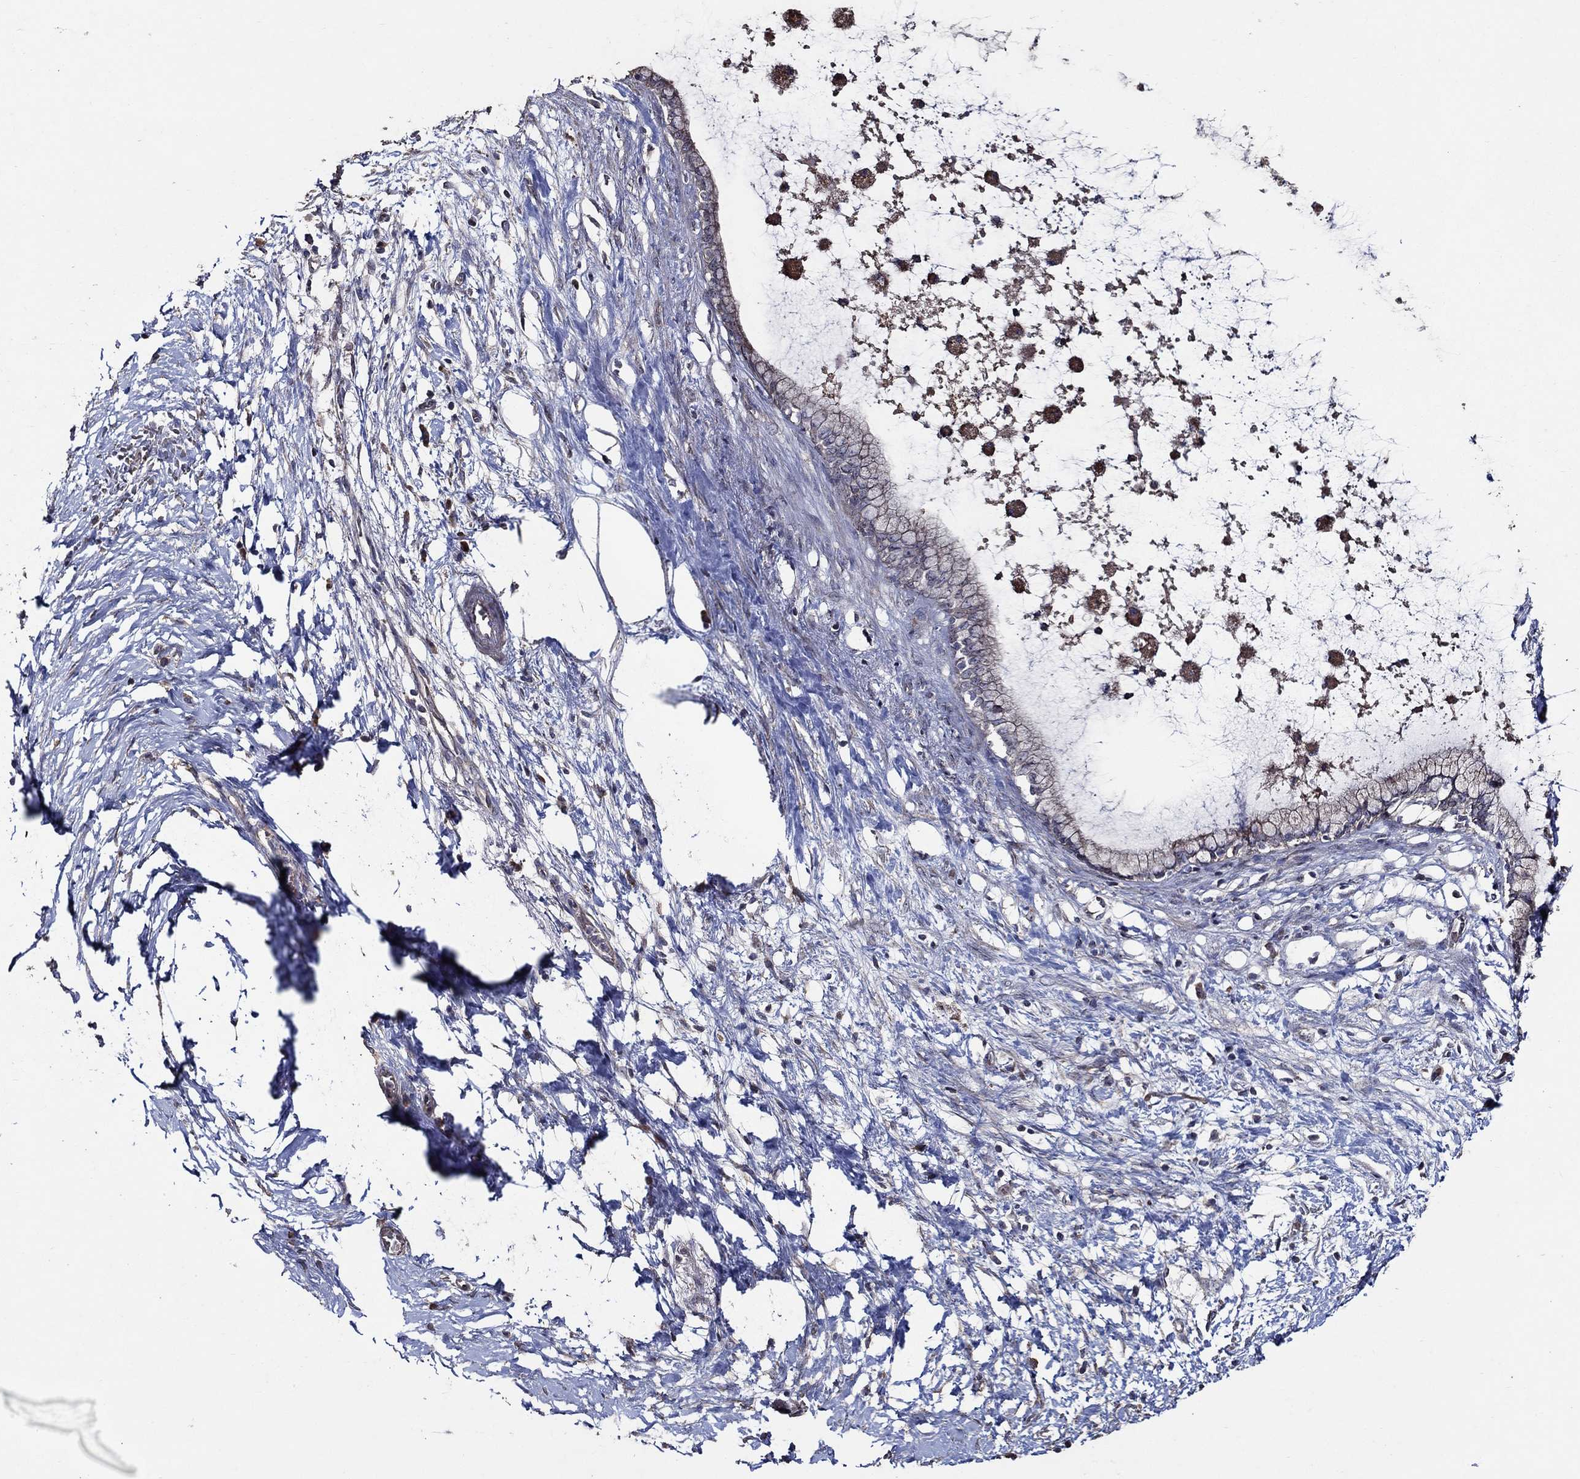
{"staining": {"intensity": "negative", "quantity": "none", "location": "none"}, "tissue": "pancreatic cancer", "cell_type": "Tumor cells", "image_type": "cancer", "snomed": [{"axis": "morphology", "description": "Adenocarcinoma, NOS"}, {"axis": "topography", "description": "Pancreas"}], "caption": "Immunohistochemistry (IHC) of pancreatic cancer (adenocarcinoma) displays no expression in tumor cells.", "gene": "HAP1", "patient": {"sex": "female", "age": 72}}